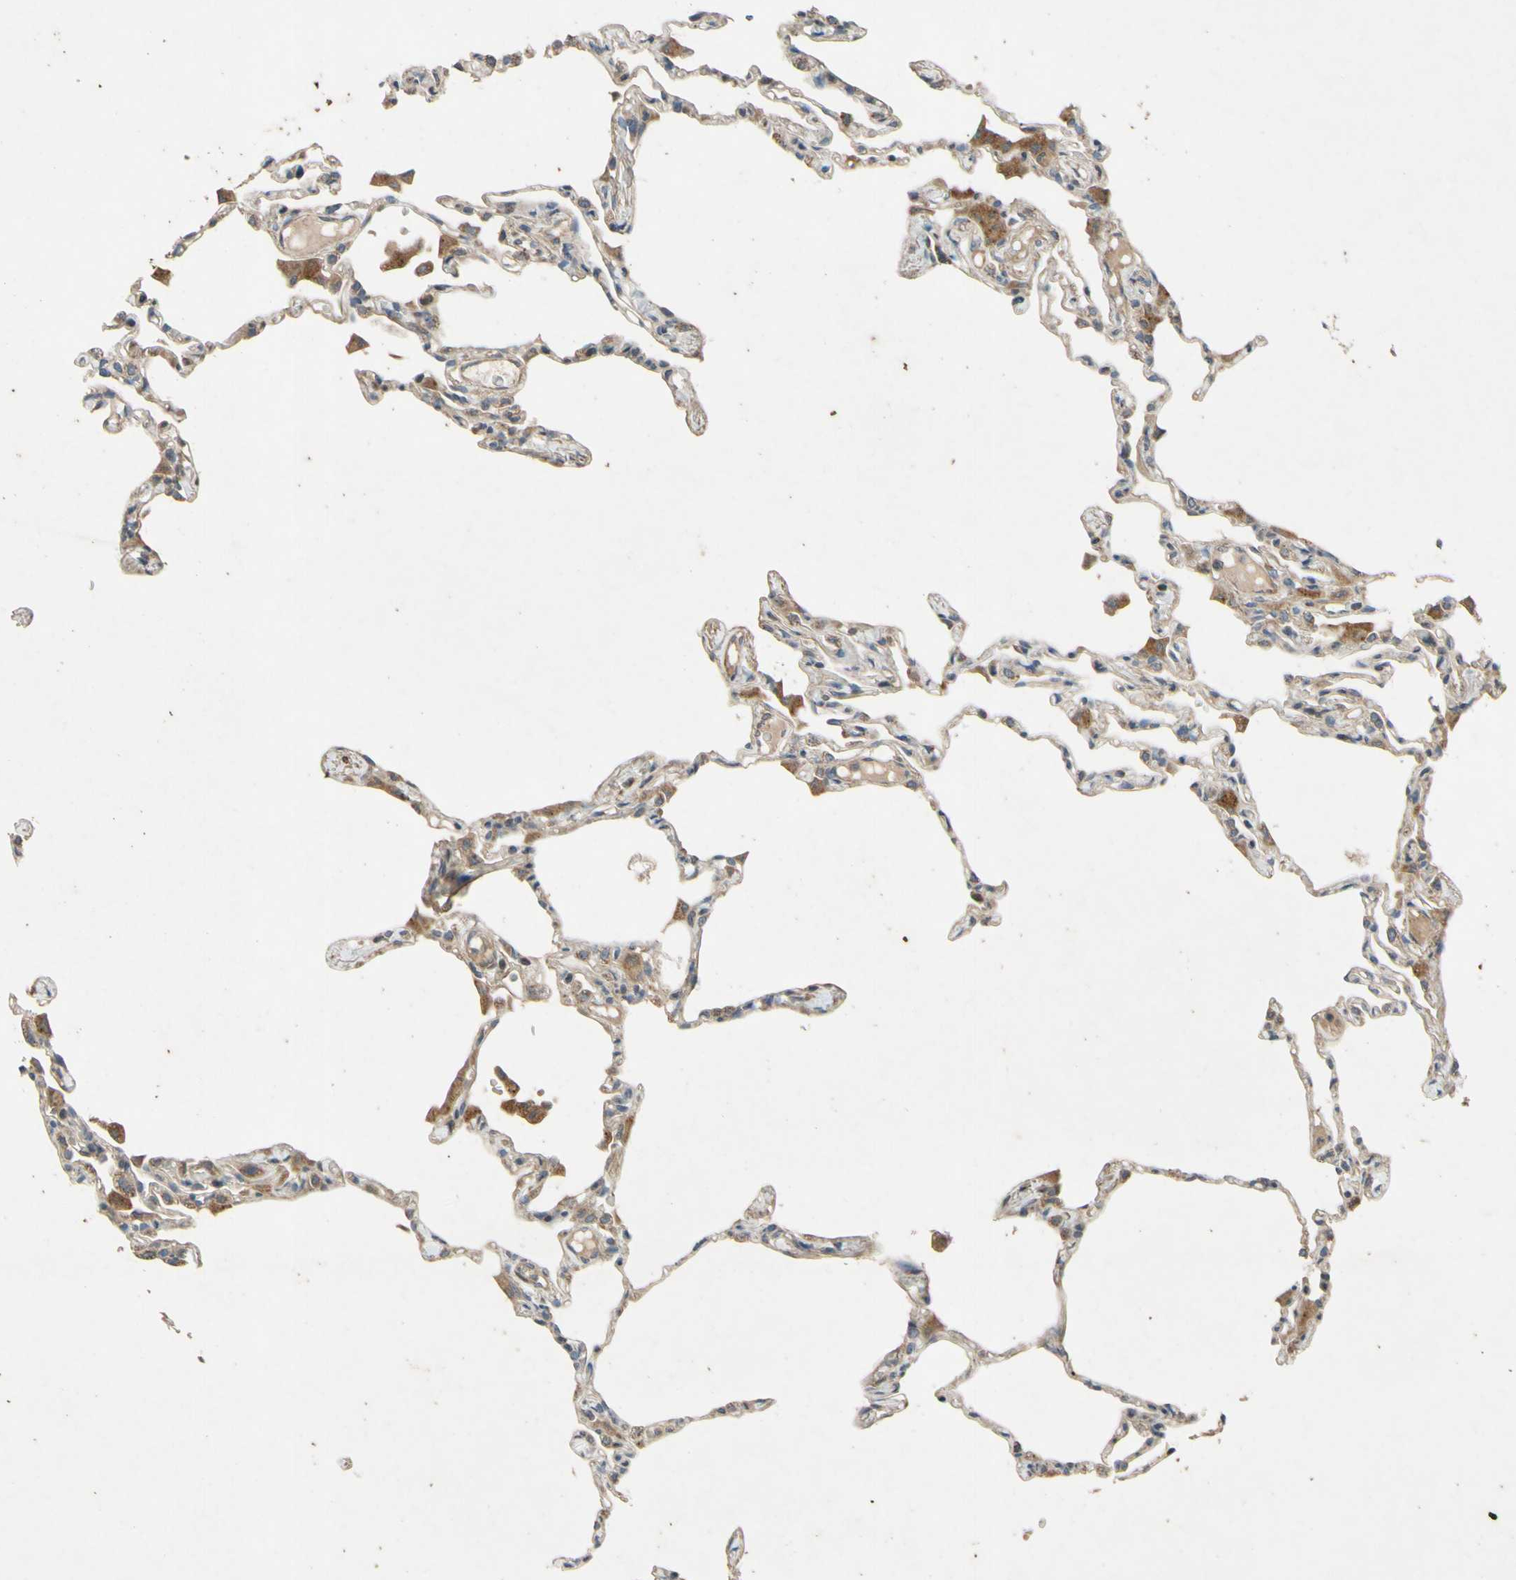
{"staining": {"intensity": "moderate", "quantity": "<25%", "location": "cytoplasmic/membranous"}, "tissue": "lung", "cell_type": "Alveolar cells", "image_type": "normal", "snomed": [{"axis": "morphology", "description": "Normal tissue, NOS"}, {"axis": "topography", "description": "Lung"}], "caption": "IHC photomicrograph of benign lung stained for a protein (brown), which exhibits low levels of moderate cytoplasmic/membranous staining in about <25% of alveolar cells.", "gene": "PARD6A", "patient": {"sex": "female", "age": 49}}